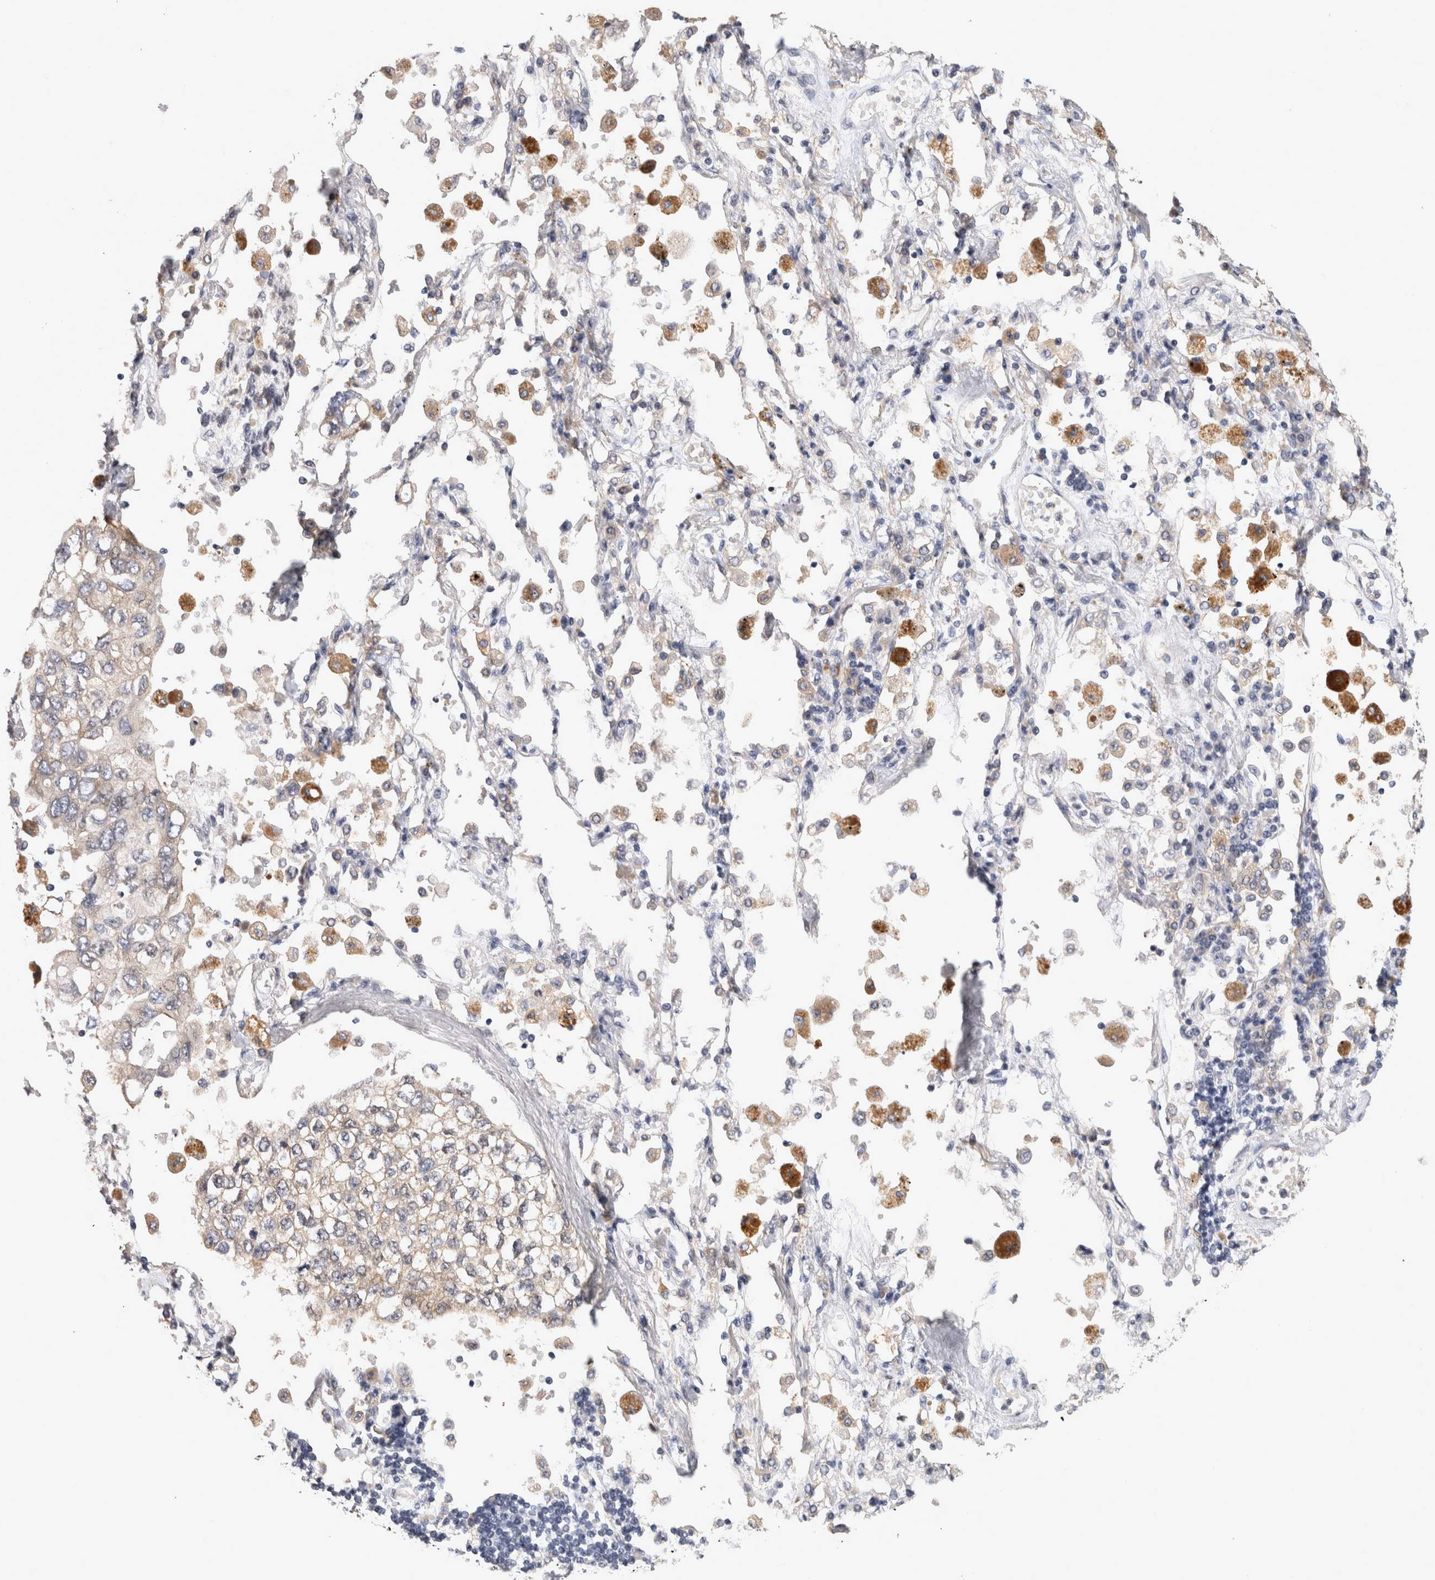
{"staining": {"intensity": "negative", "quantity": "none", "location": "none"}, "tissue": "lung cancer", "cell_type": "Tumor cells", "image_type": "cancer", "snomed": [{"axis": "morphology", "description": "Adenocarcinoma, NOS"}, {"axis": "topography", "description": "Lung"}], "caption": "IHC micrograph of neoplastic tissue: lung cancer stained with DAB (3,3'-diaminobenzidine) reveals no significant protein expression in tumor cells. (DAB immunohistochemistry (IHC), high magnification).", "gene": "PRKCI", "patient": {"sex": "male", "age": 63}}